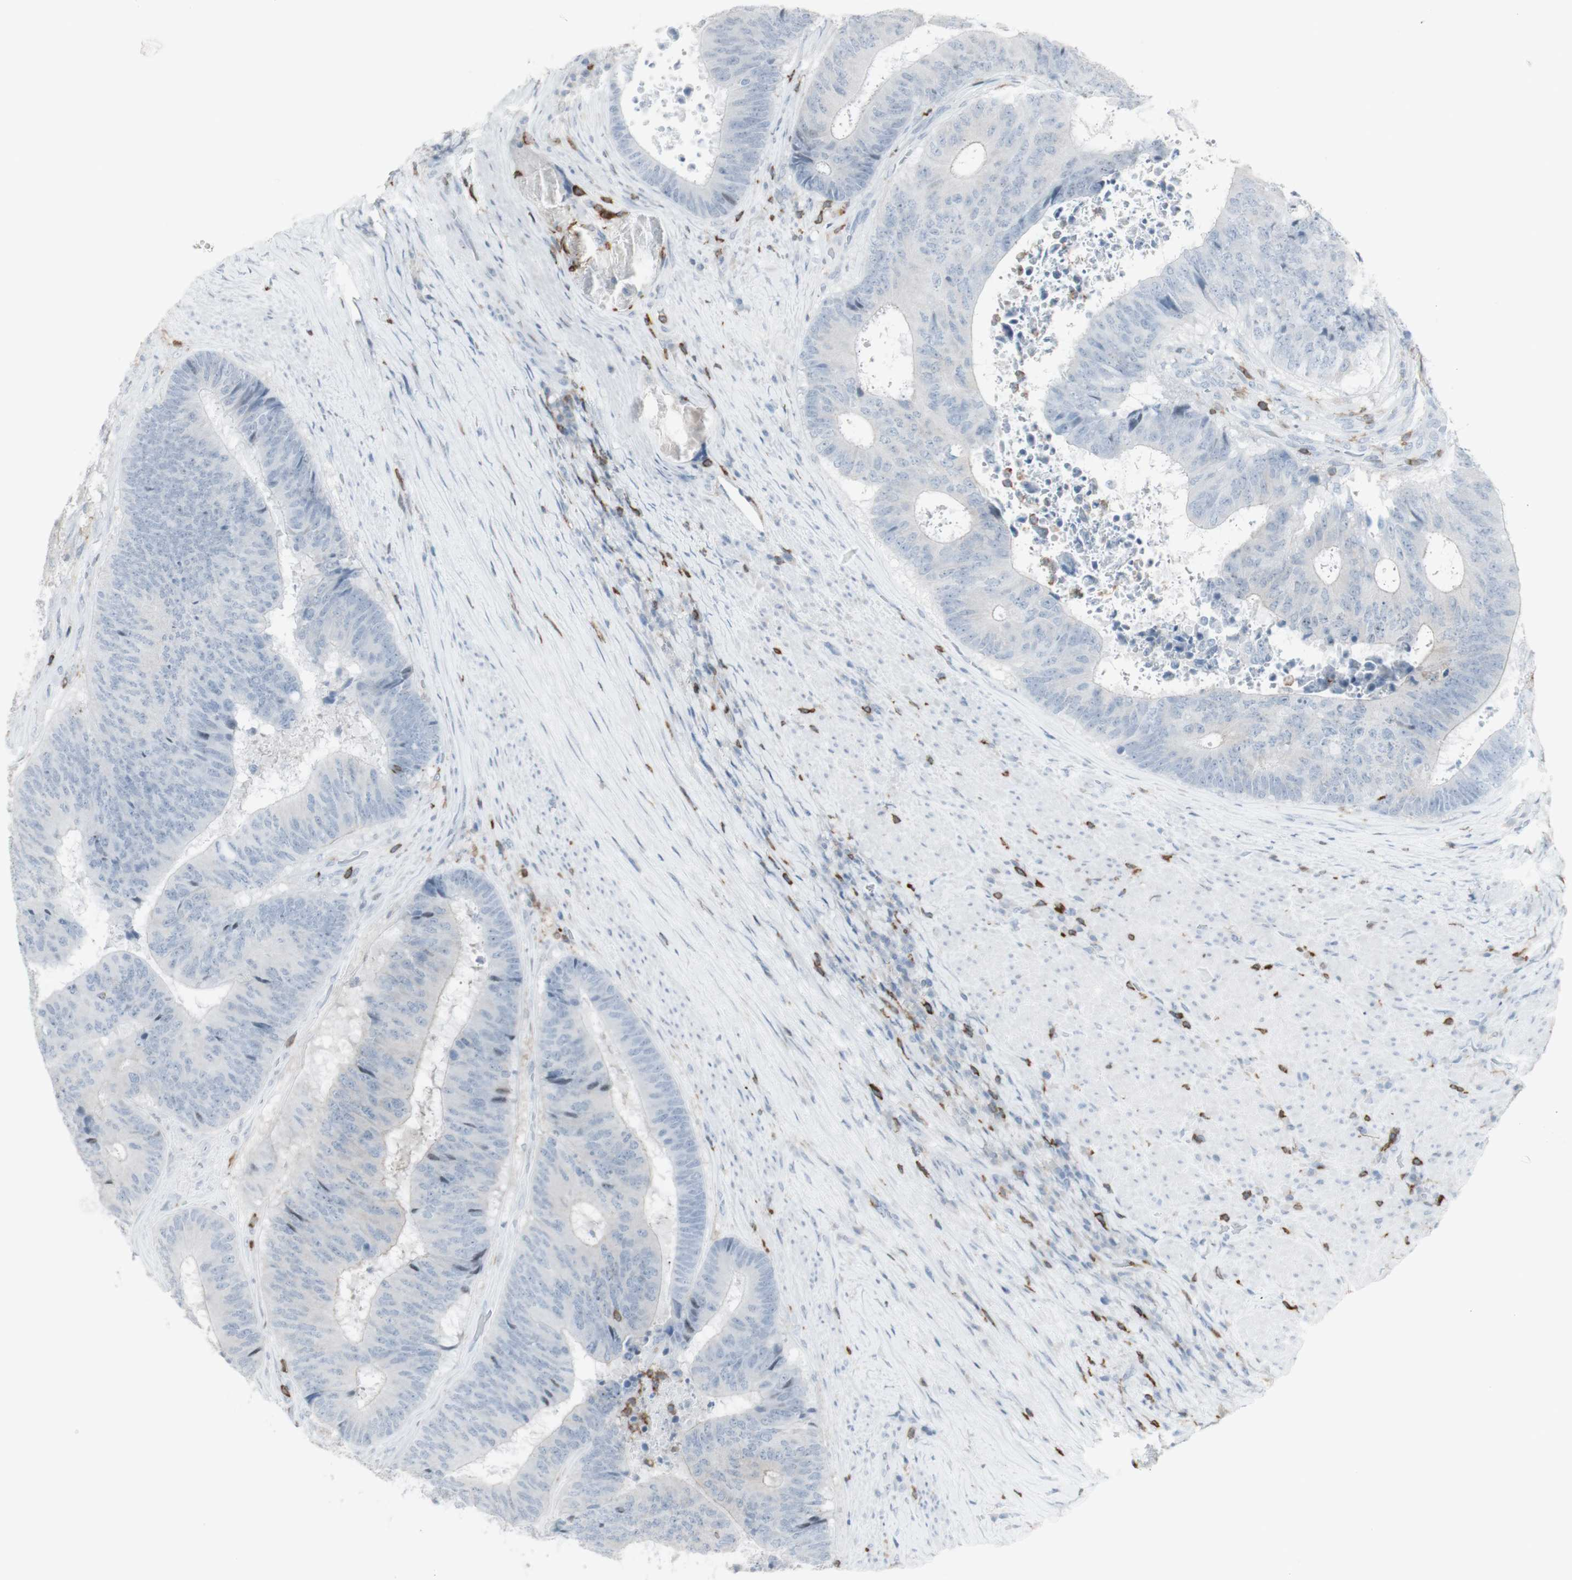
{"staining": {"intensity": "negative", "quantity": "none", "location": "none"}, "tissue": "colorectal cancer", "cell_type": "Tumor cells", "image_type": "cancer", "snomed": [{"axis": "morphology", "description": "Adenocarcinoma, NOS"}, {"axis": "topography", "description": "Rectum"}], "caption": "Micrograph shows no protein positivity in tumor cells of adenocarcinoma (colorectal) tissue.", "gene": "NRG1", "patient": {"sex": "male", "age": 72}}